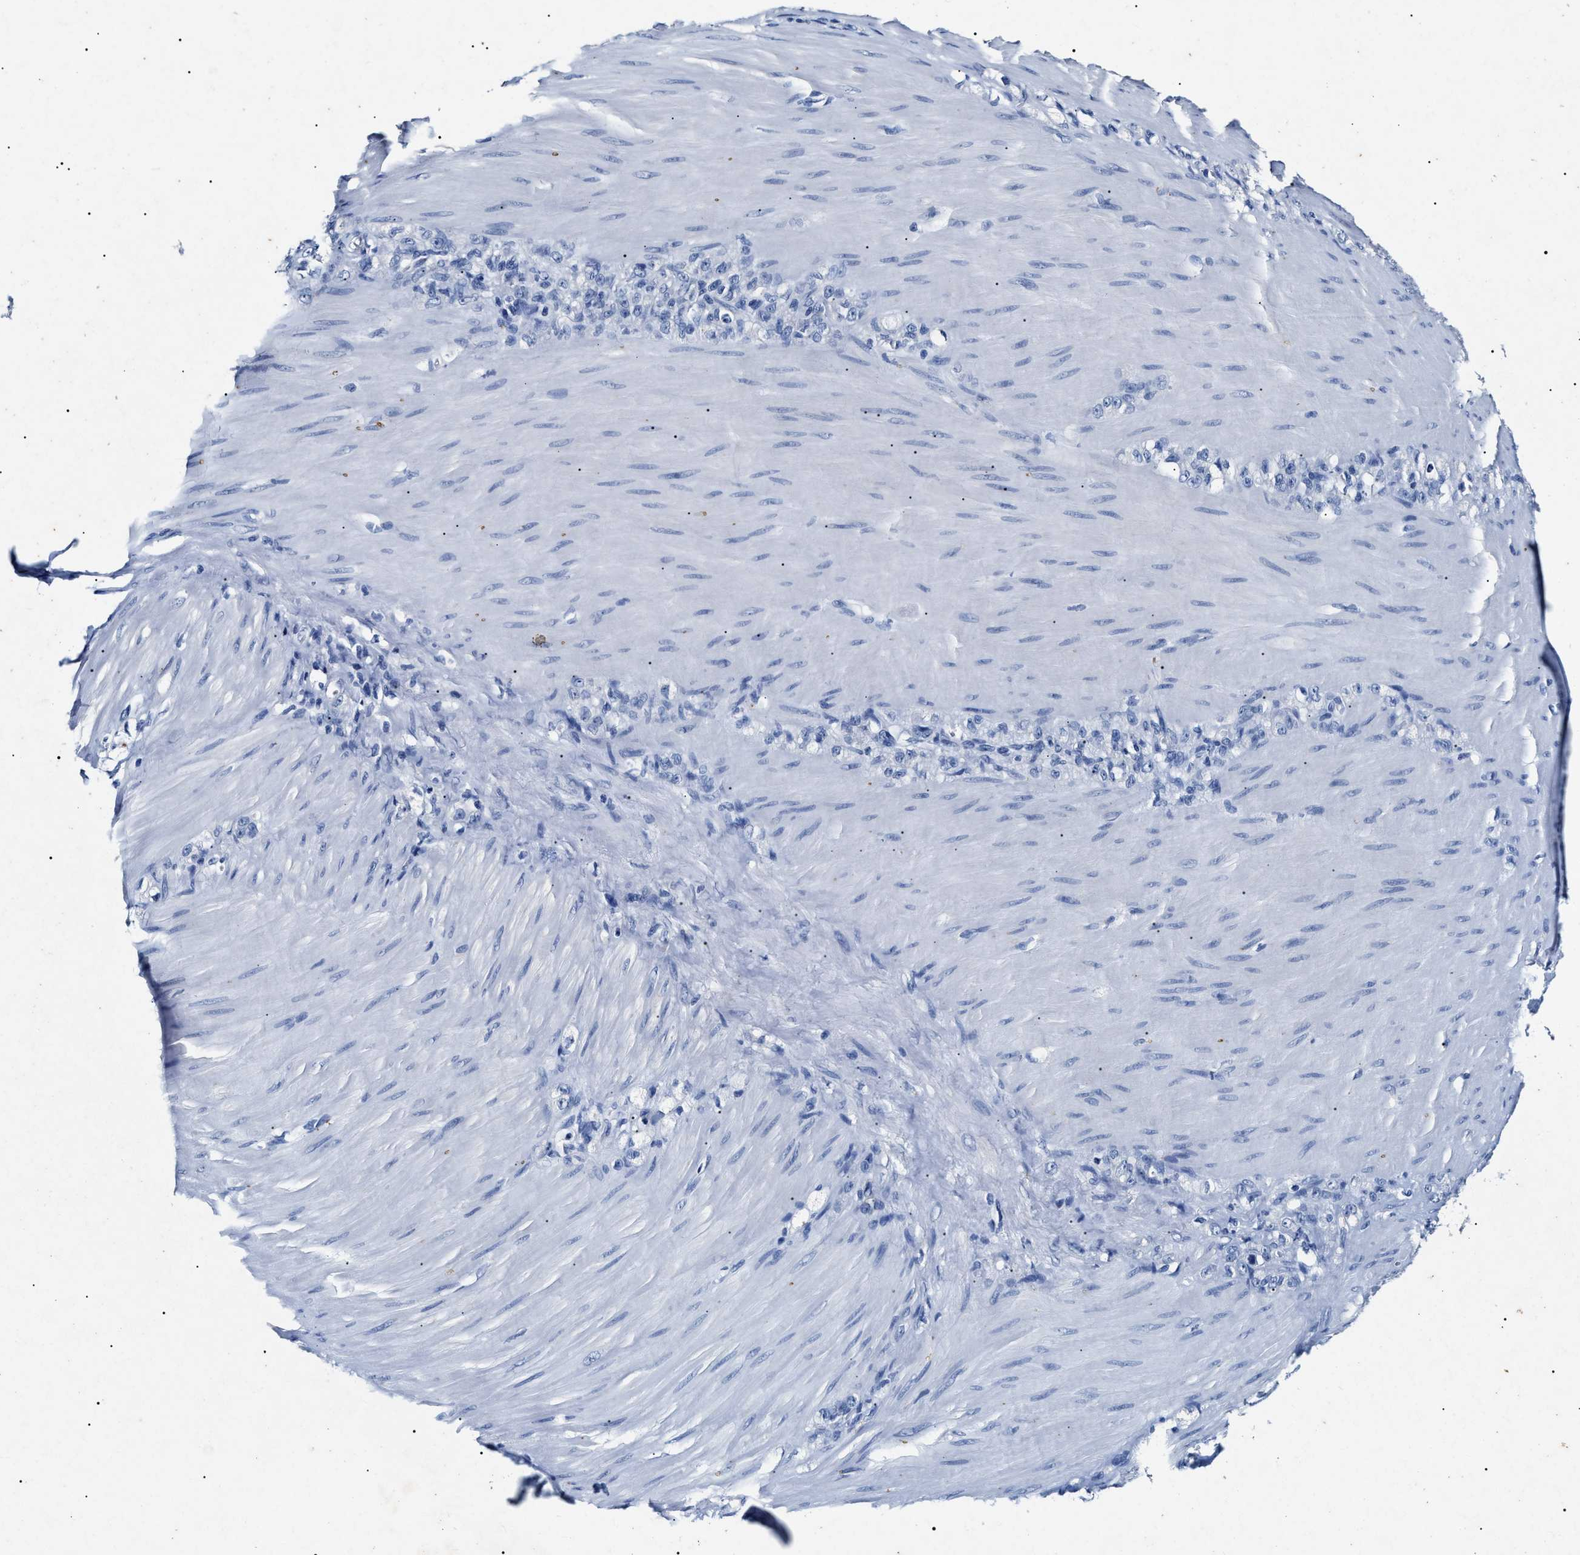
{"staining": {"intensity": "negative", "quantity": "none", "location": "none"}, "tissue": "stomach cancer", "cell_type": "Tumor cells", "image_type": "cancer", "snomed": [{"axis": "morphology", "description": "Normal tissue, NOS"}, {"axis": "morphology", "description": "Adenocarcinoma, NOS"}, {"axis": "topography", "description": "Stomach"}], "caption": "The histopathology image shows no staining of tumor cells in stomach cancer. (Brightfield microscopy of DAB immunohistochemistry (IHC) at high magnification).", "gene": "LRRC8E", "patient": {"sex": "male", "age": 82}}